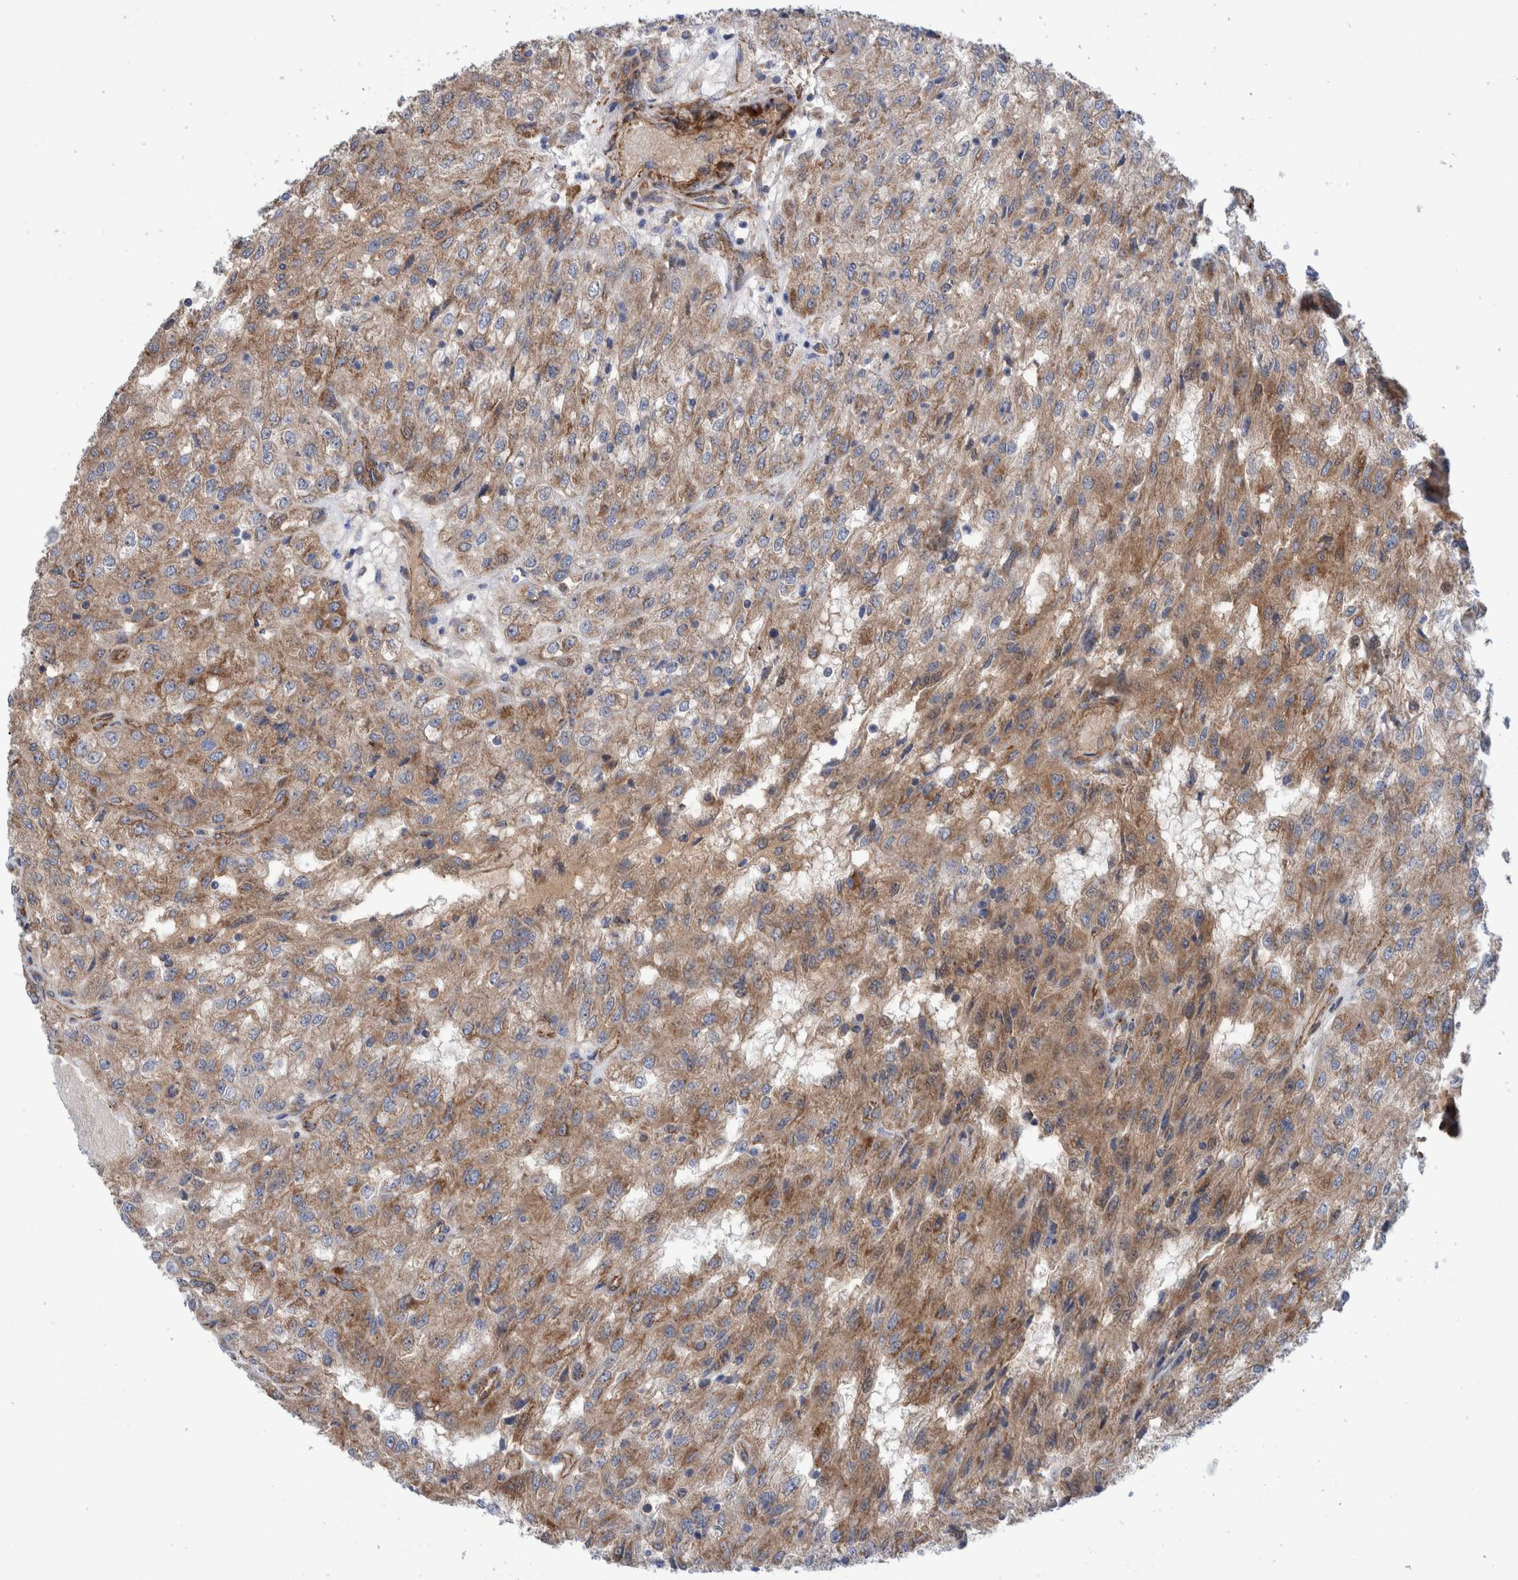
{"staining": {"intensity": "moderate", "quantity": "25%-75%", "location": "cytoplasmic/membranous"}, "tissue": "renal cancer", "cell_type": "Tumor cells", "image_type": "cancer", "snomed": [{"axis": "morphology", "description": "Adenocarcinoma, NOS"}, {"axis": "topography", "description": "Kidney"}], "caption": "An image of human renal cancer (adenocarcinoma) stained for a protein shows moderate cytoplasmic/membranous brown staining in tumor cells.", "gene": "SLC25A10", "patient": {"sex": "female", "age": 54}}